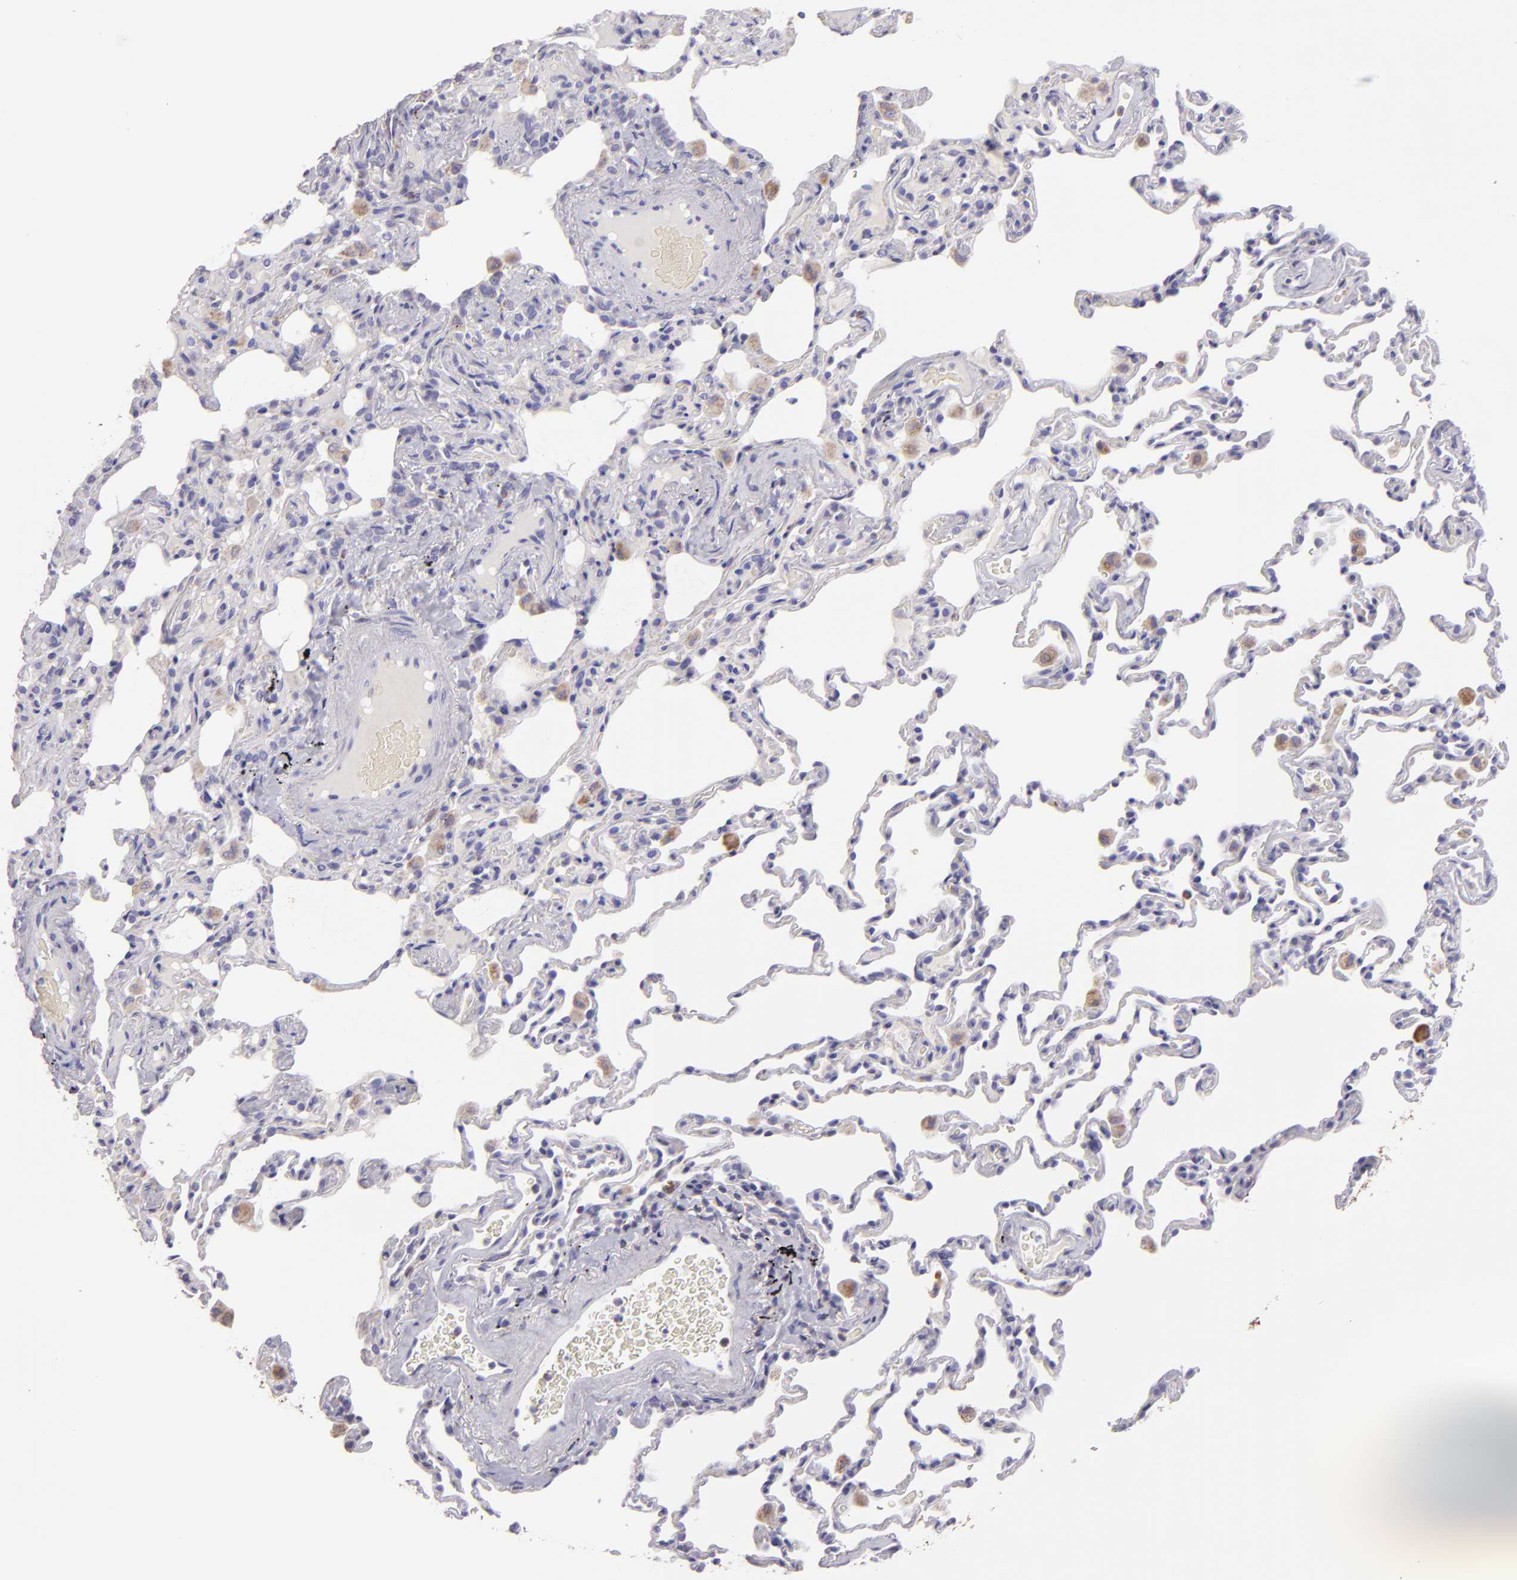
{"staining": {"intensity": "negative", "quantity": "none", "location": "none"}, "tissue": "lung", "cell_type": "Alveolar cells", "image_type": "normal", "snomed": [{"axis": "morphology", "description": "Normal tissue, NOS"}, {"axis": "topography", "description": "Lung"}], "caption": "DAB immunohistochemical staining of normal lung demonstrates no significant expression in alveolar cells.", "gene": "HSPD1", "patient": {"sex": "male", "age": 59}}